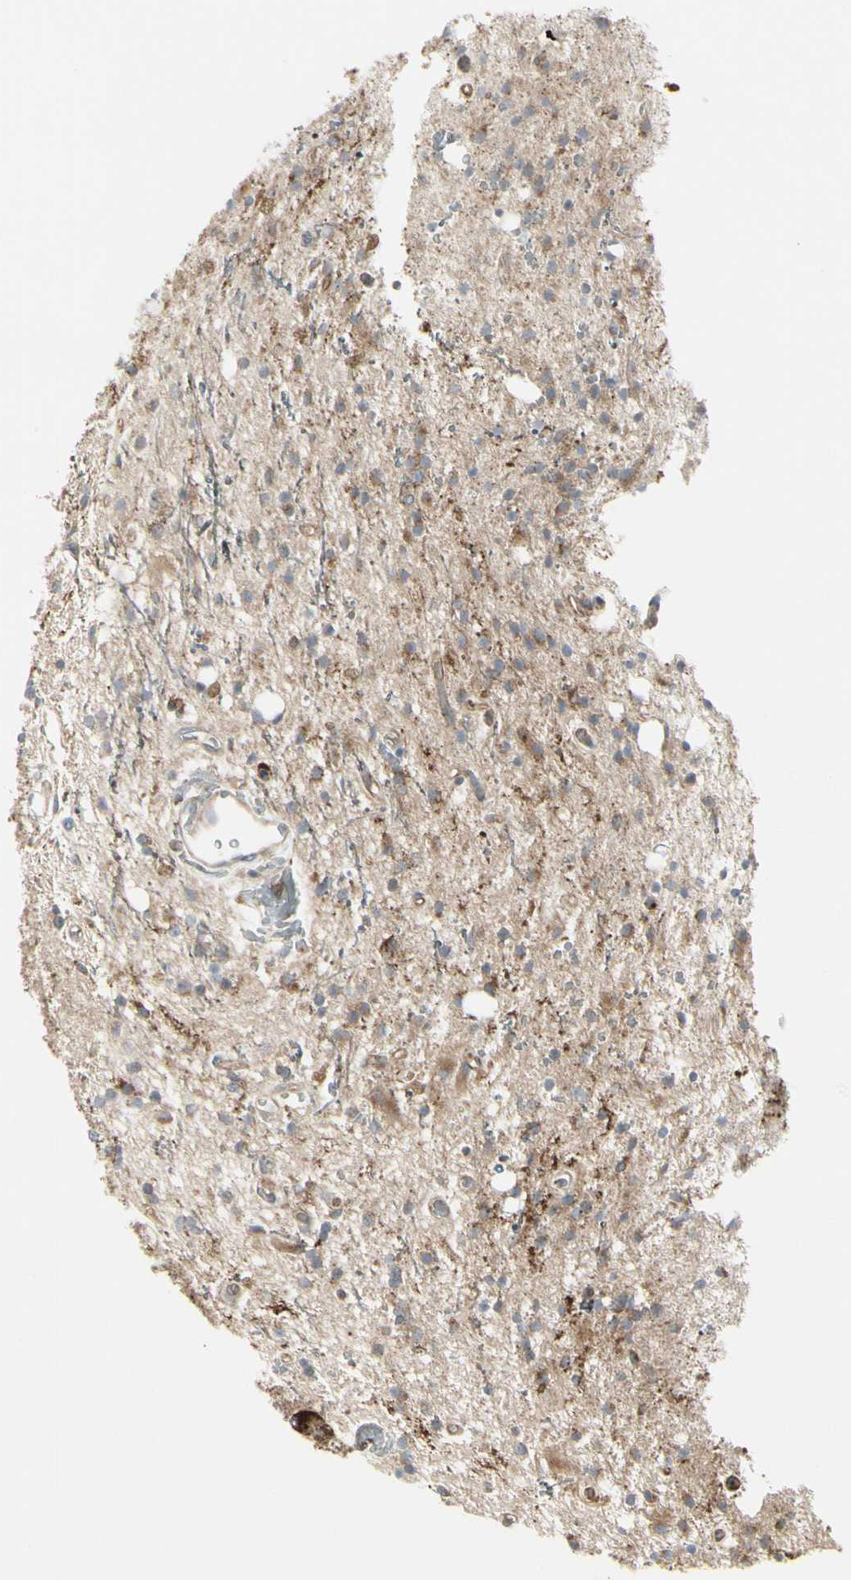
{"staining": {"intensity": "moderate", "quantity": "<25%", "location": "cytoplasmic/membranous"}, "tissue": "glioma", "cell_type": "Tumor cells", "image_type": "cancer", "snomed": [{"axis": "morphology", "description": "Glioma, malignant, High grade"}, {"axis": "topography", "description": "Brain"}], "caption": "Immunohistochemical staining of human glioma demonstrates low levels of moderate cytoplasmic/membranous protein positivity in approximately <25% of tumor cells.", "gene": "ATP6V1B2", "patient": {"sex": "male", "age": 47}}